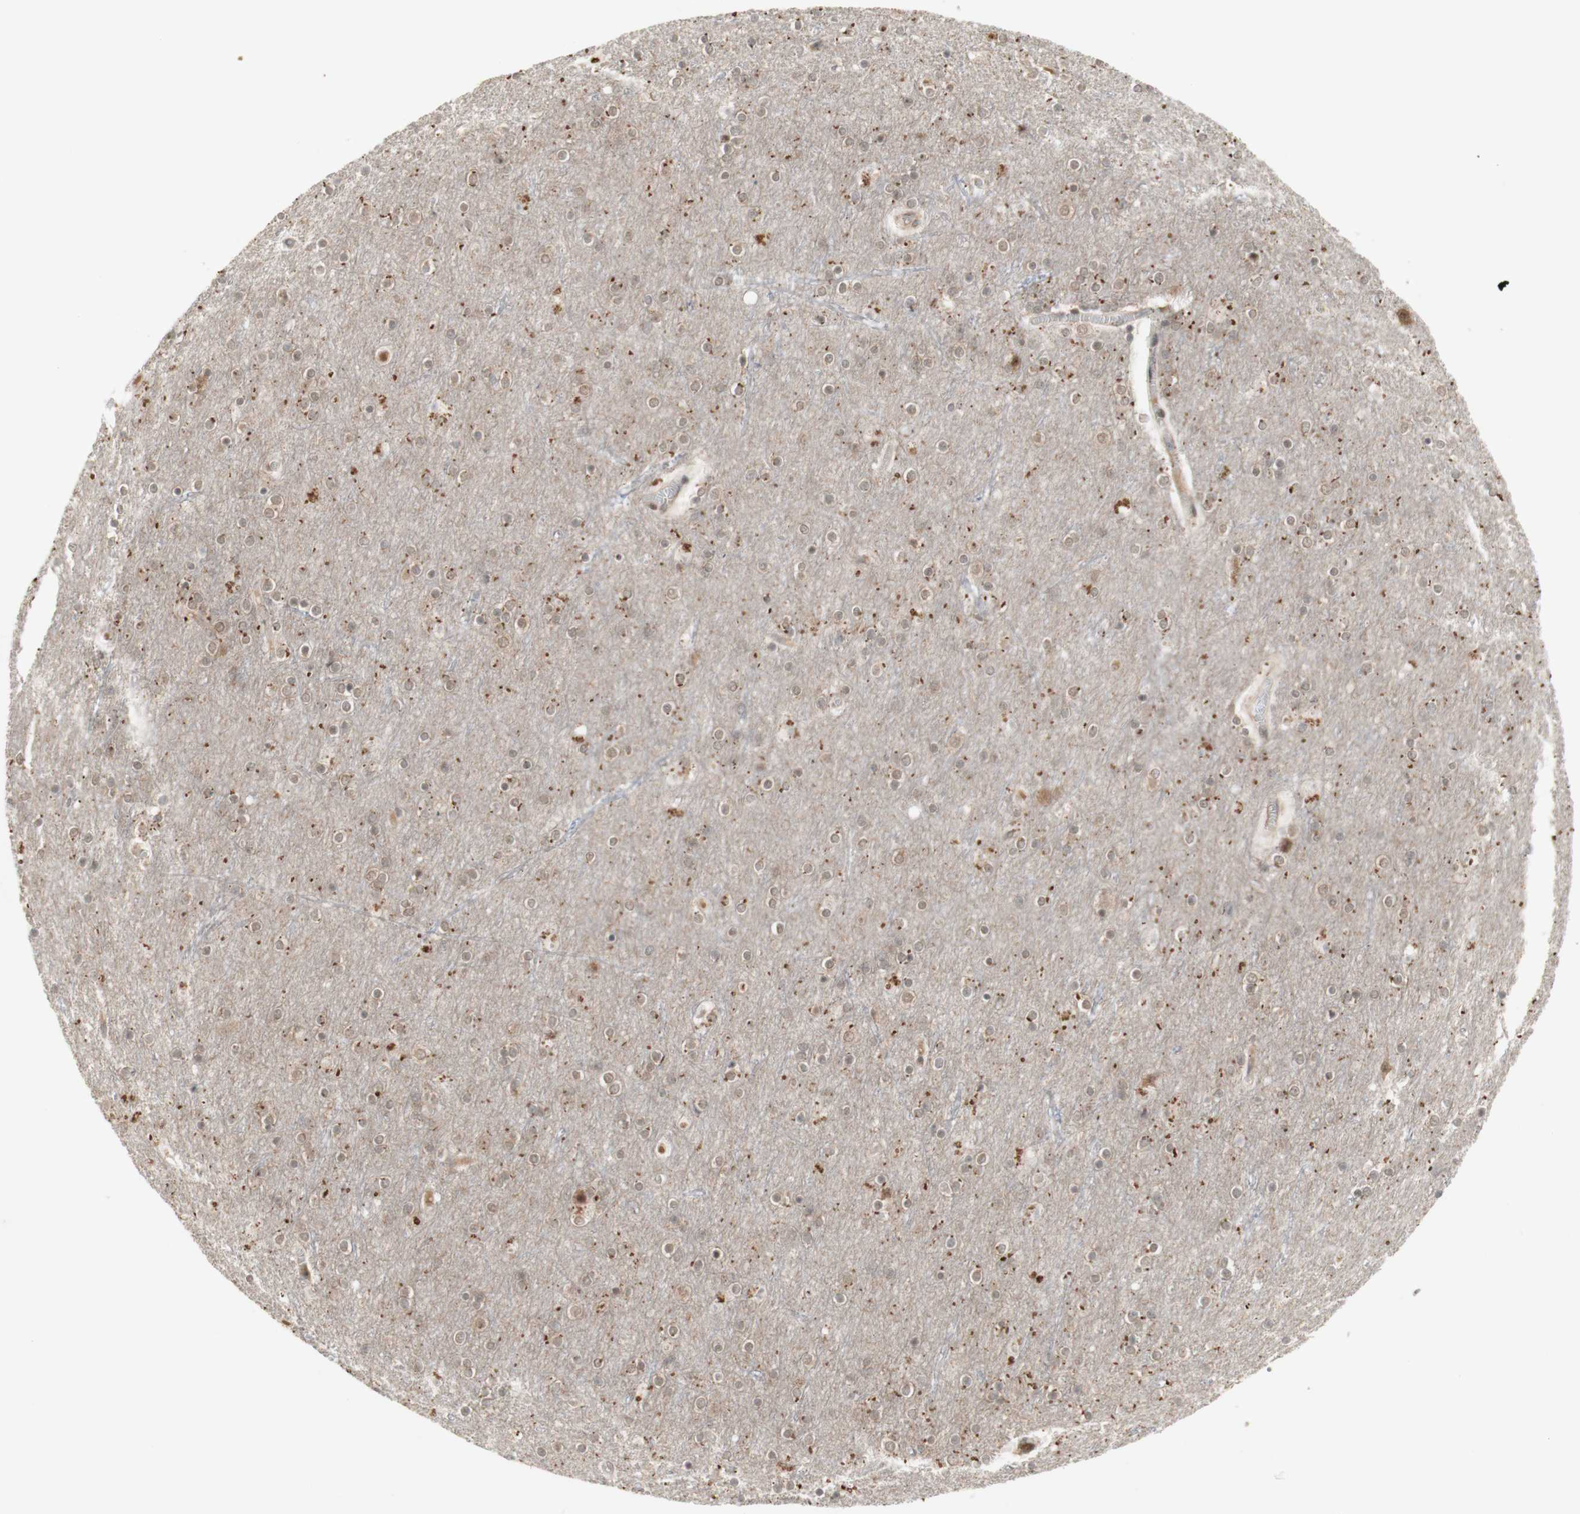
{"staining": {"intensity": "negative", "quantity": "none", "location": "none"}, "tissue": "cerebral cortex", "cell_type": "Endothelial cells", "image_type": "normal", "snomed": [{"axis": "morphology", "description": "Normal tissue, NOS"}, {"axis": "topography", "description": "Cerebral cortex"}], "caption": "Endothelial cells show no significant protein positivity in normal cerebral cortex. (DAB immunohistochemistry (IHC) with hematoxylin counter stain).", "gene": "CYLD", "patient": {"sex": "female", "age": 54}}